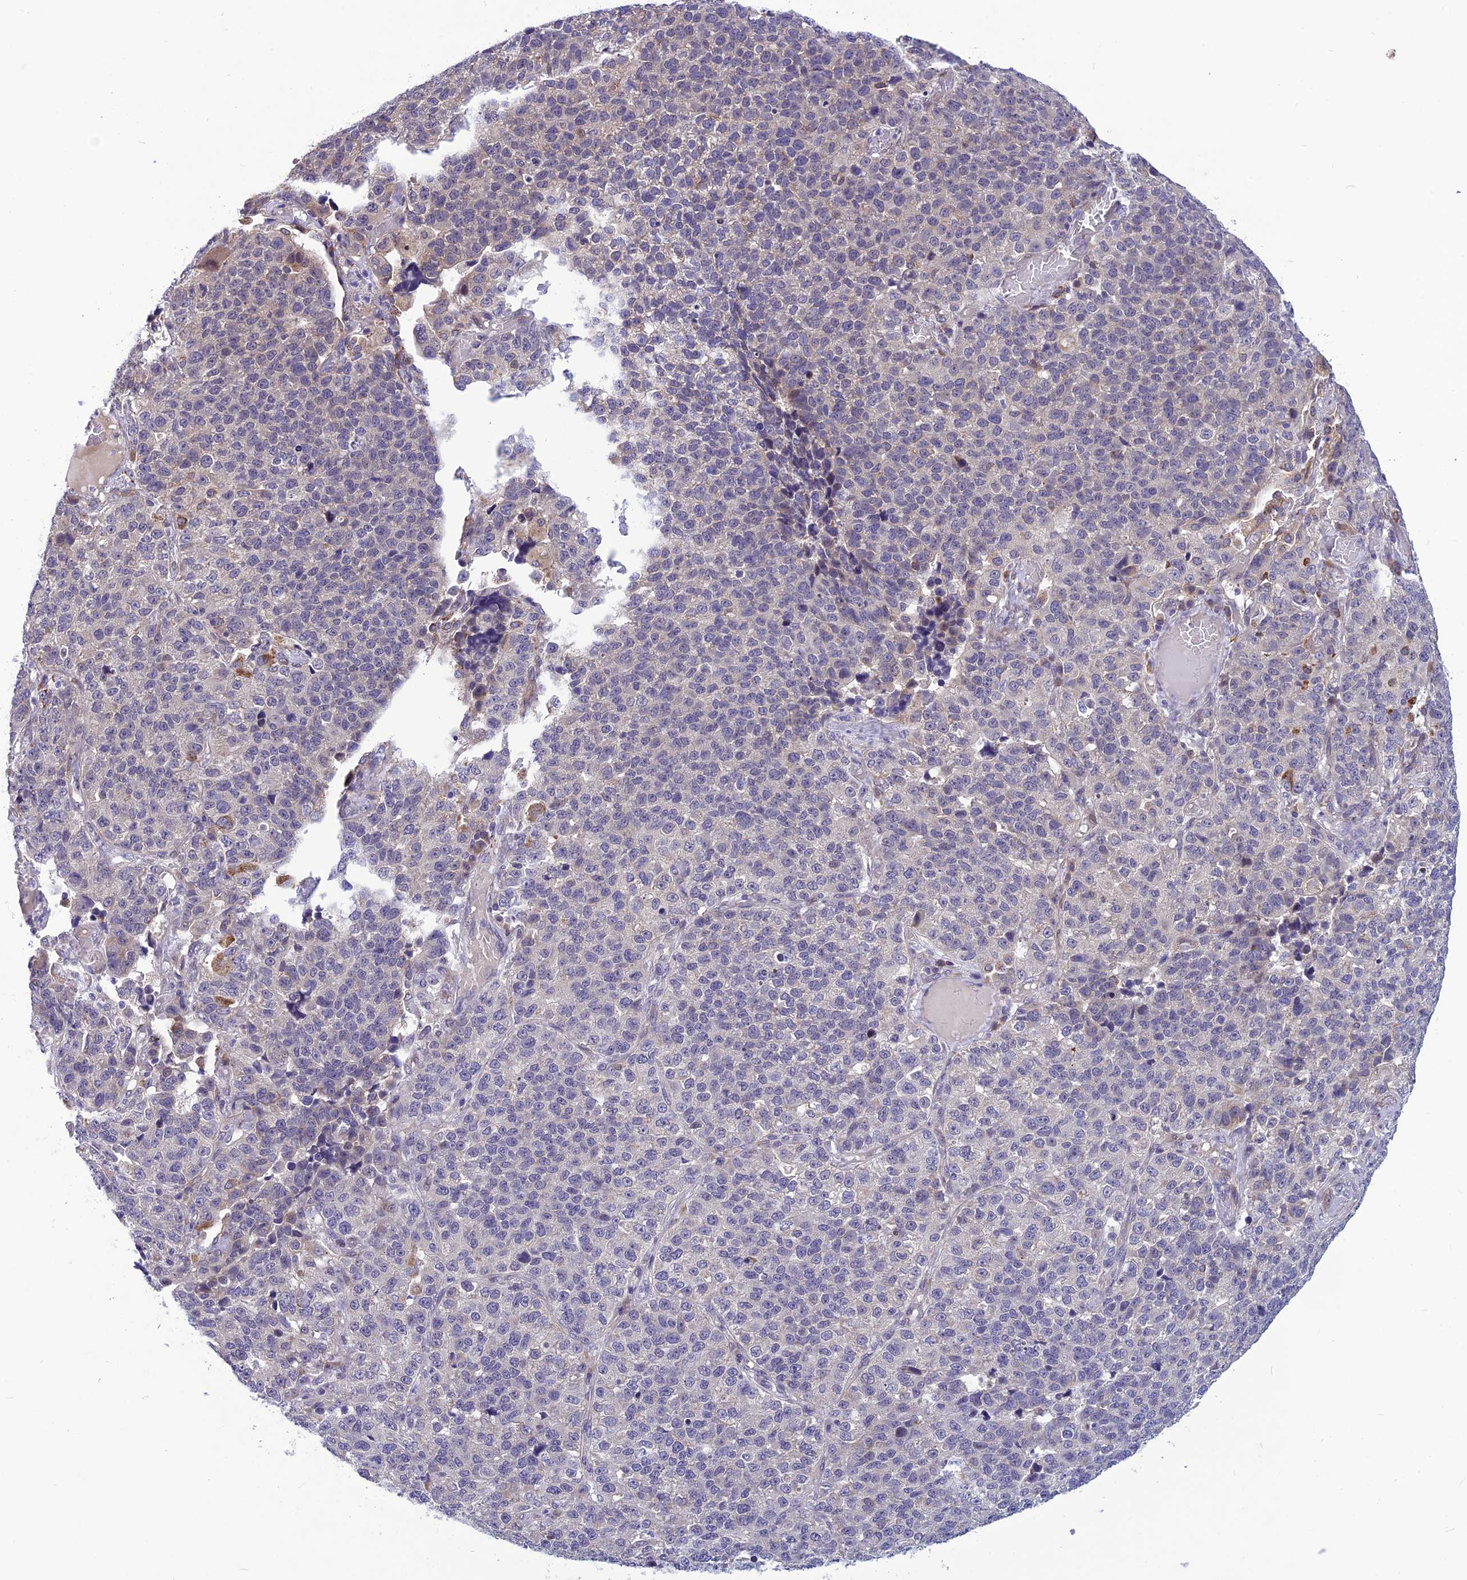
{"staining": {"intensity": "negative", "quantity": "none", "location": "none"}, "tissue": "lung cancer", "cell_type": "Tumor cells", "image_type": "cancer", "snomed": [{"axis": "morphology", "description": "Adenocarcinoma, NOS"}, {"axis": "topography", "description": "Lung"}], "caption": "Lung cancer (adenocarcinoma) stained for a protein using immunohistochemistry (IHC) exhibits no positivity tumor cells.", "gene": "PSMF1", "patient": {"sex": "male", "age": 49}}